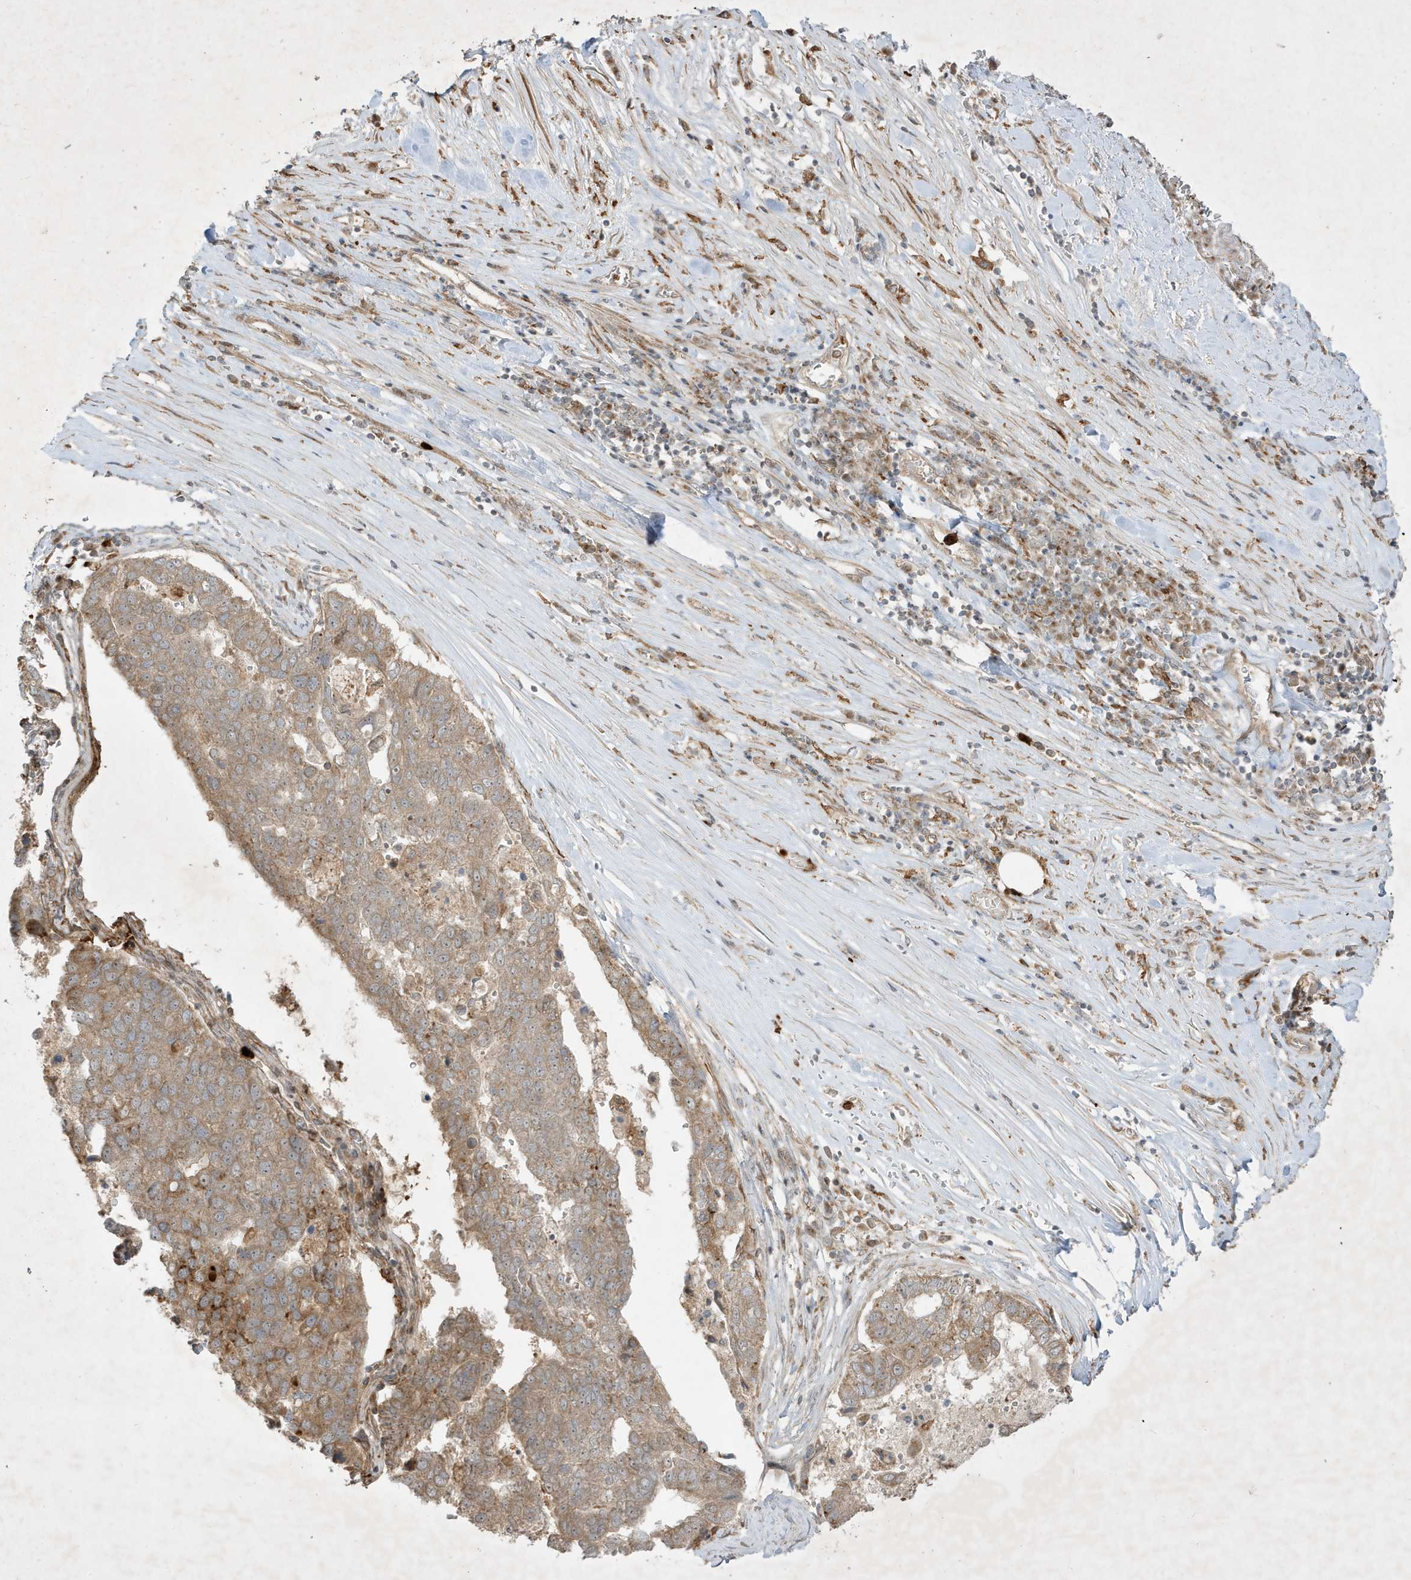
{"staining": {"intensity": "moderate", "quantity": "25%-75%", "location": "cytoplasmic/membranous"}, "tissue": "pancreatic cancer", "cell_type": "Tumor cells", "image_type": "cancer", "snomed": [{"axis": "morphology", "description": "Adenocarcinoma, NOS"}, {"axis": "topography", "description": "Pancreas"}], "caption": "Pancreatic cancer stained for a protein (brown) exhibits moderate cytoplasmic/membranous positive positivity in approximately 25%-75% of tumor cells.", "gene": "IFT57", "patient": {"sex": "female", "age": 61}}